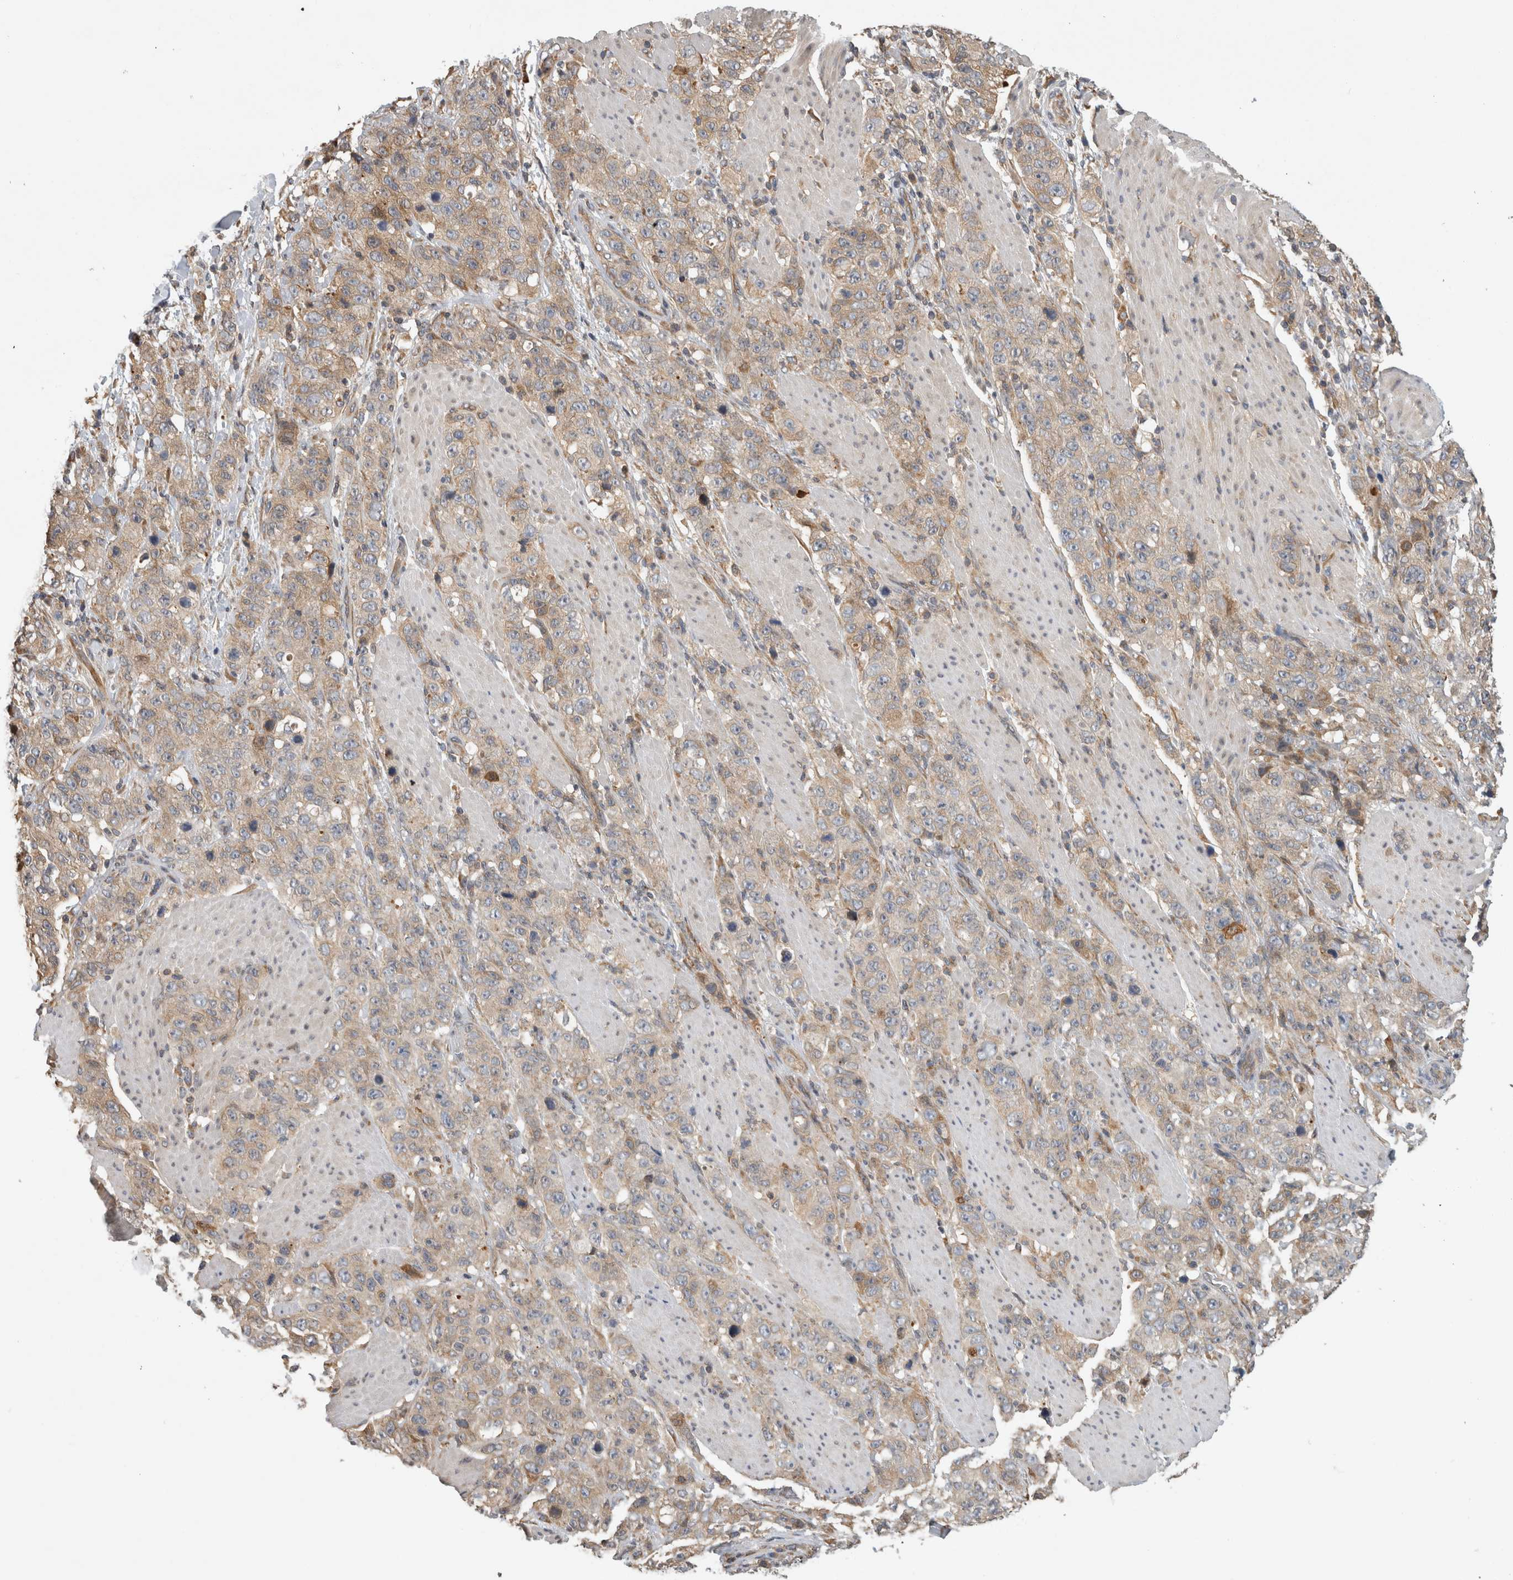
{"staining": {"intensity": "weak", "quantity": ">75%", "location": "cytoplasmic/membranous"}, "tissue": "stomach cancer", "cell_type": "Tumor cells", "image_type": "cancer", "snomed": [{"axis": "morphology", "description": "Adenocarcinoma, NOS"}, {"axis": "topography", "description": "Stomach"}], "caption": "About >75% of tumor cells in human stomach adenocarcinoma reveal weak cytoplasmic/membranous protein staining as visualized by brown immunohistochemical staining.", "gene": "PARP6", "patient": {"sex": "male", "age": 48}}